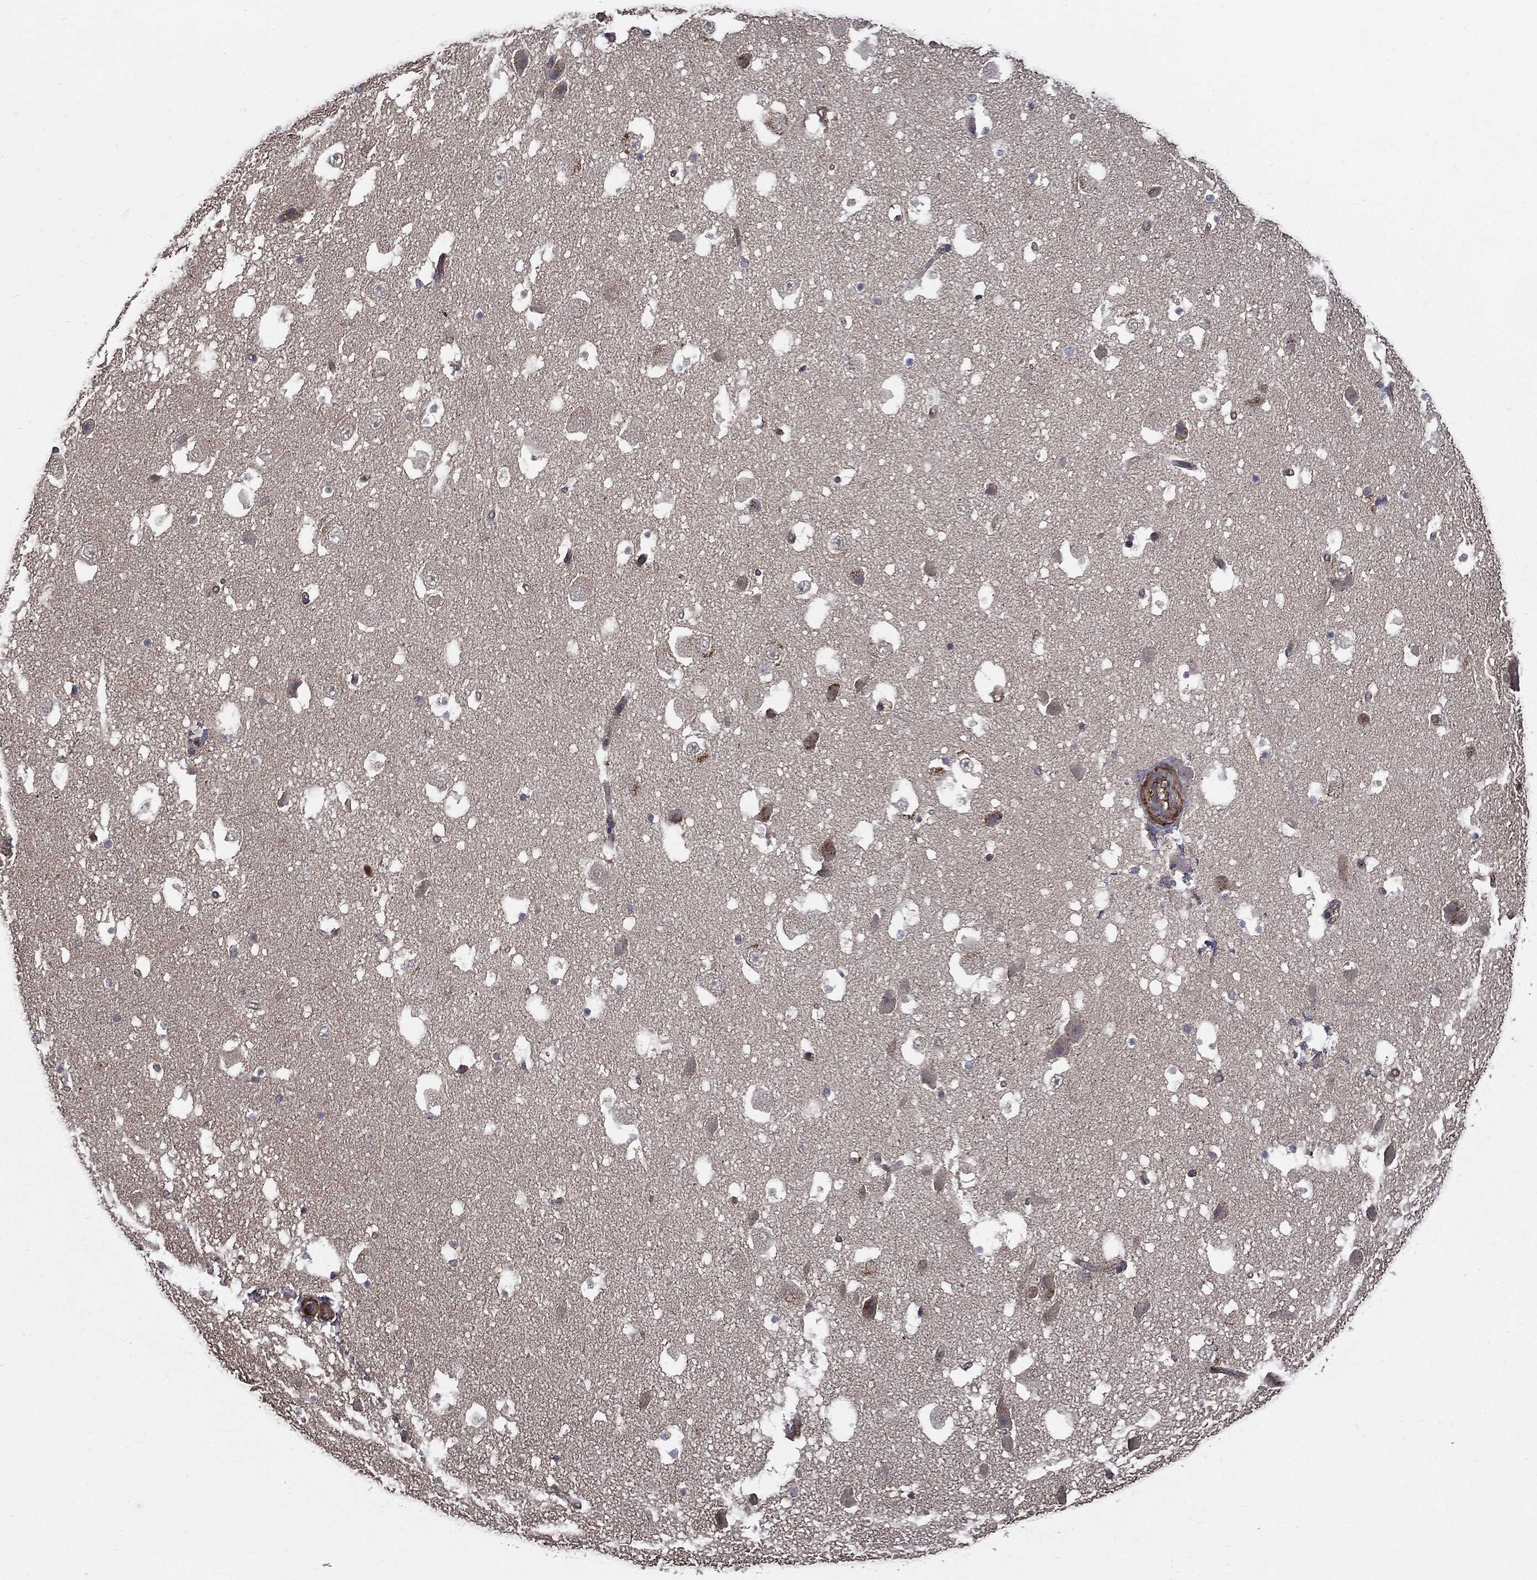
{"staining": {"intensity": "negative", "quantity": "none", "location": "none"}, "tissue": "hippocampus", "cell_type": "Glial cells", "image_type": "normal", "snomed": [{"axis": "morphology", "description": "Normal tissue, NOS"}, {"axis": "topography", "description": "Hippocampus"}], "caption": "This is an immunohistochemistry photomicrograph of unremarkable human hippocampus. There is no expression in glial cells.", "gene": "PDCD6IP", "patient": {"sex": "male", "age": 51}}